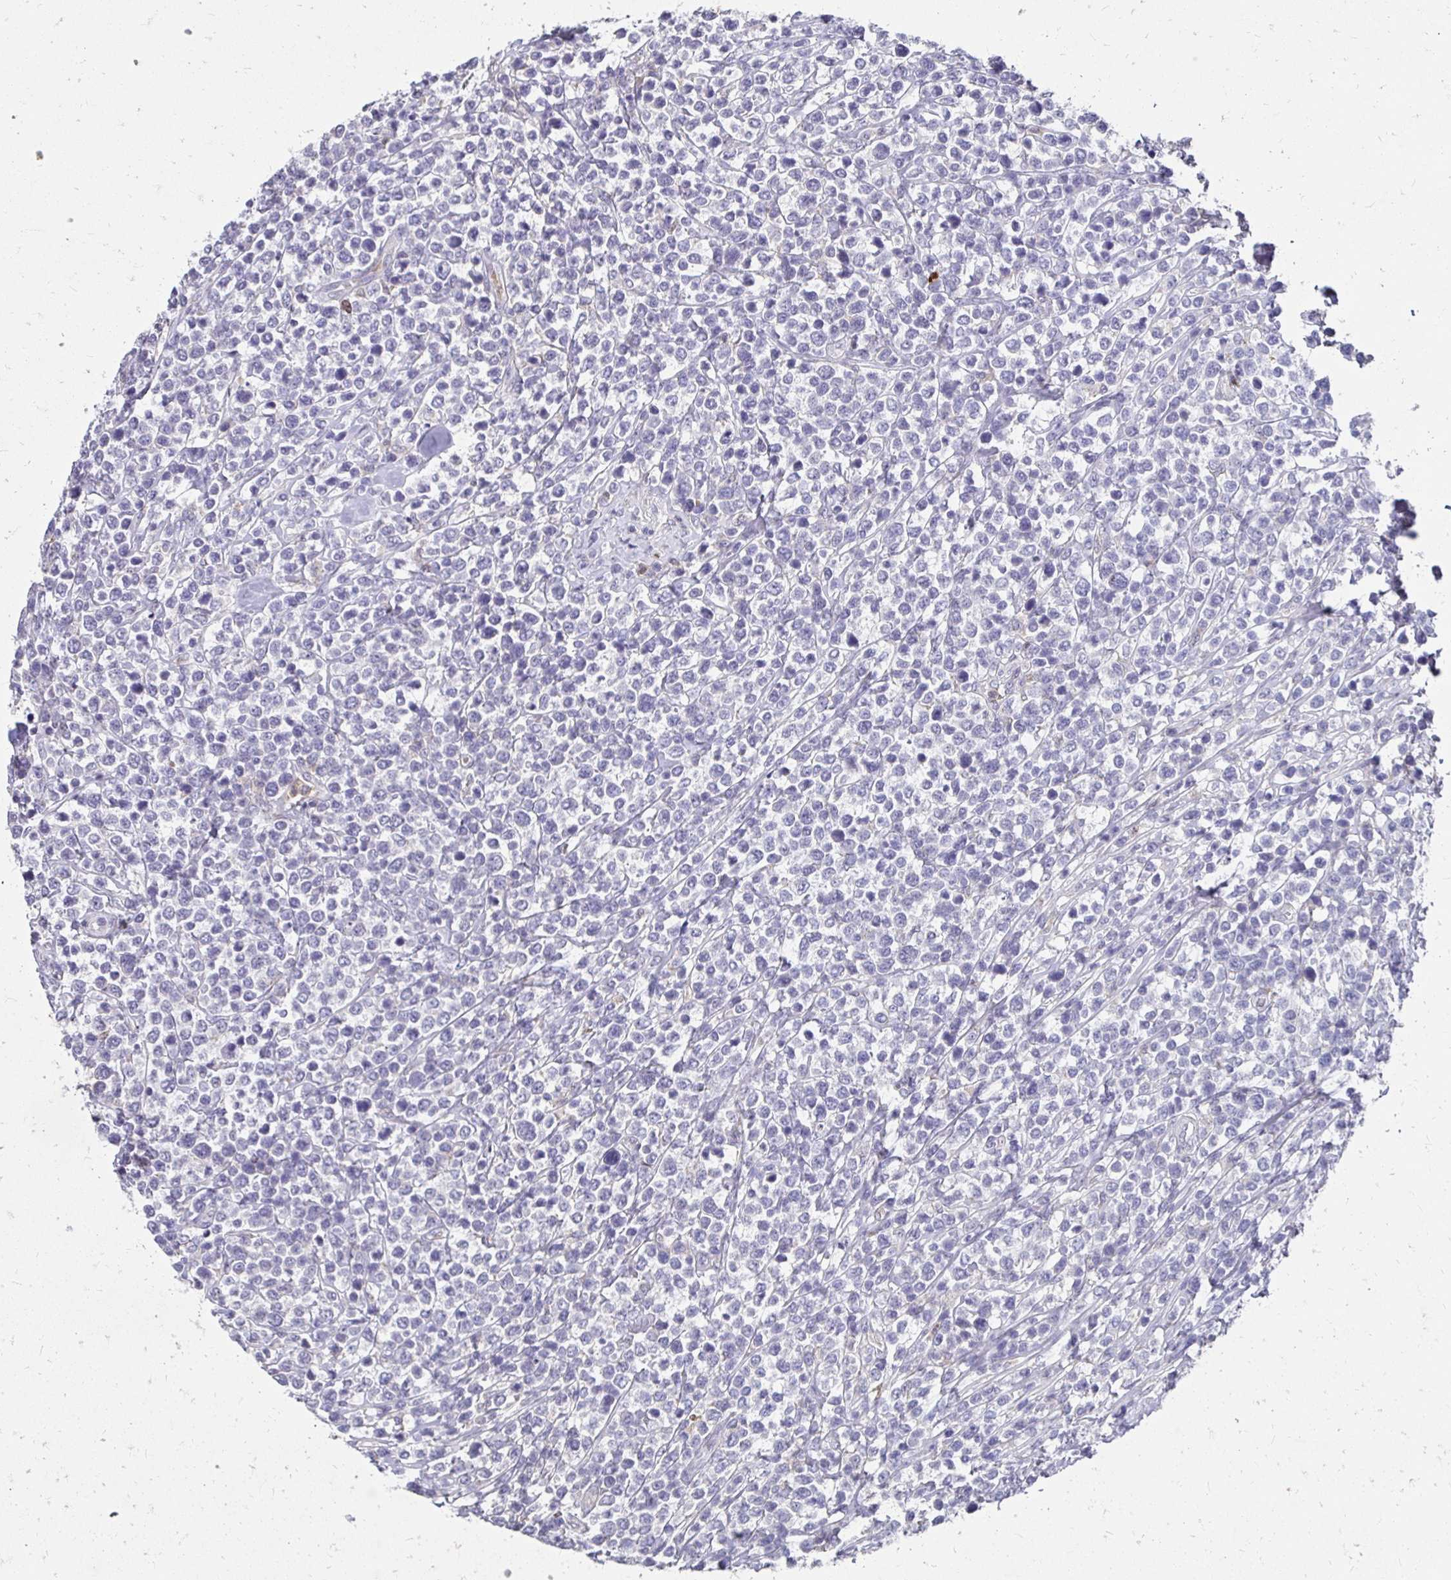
{"staining": {"intensity": "negative", "quantity": "none", "location": "none"}, "tissue": "lymphoma", "cell_type": "Tumor cells", "image_type": "cancer", "snomed": [{"axis": "morphology", "description": "Malignant lymphoma, non-Hodgkin's type, High grade"}, {"axis": "topography", "description": "Soft tissue"}], "caption": "Lymphoma was stained to show a protein in brown. There is no significant expression in tumor cells.", "gene": "GK2", "patient": {"sex": "female", "age": 56}}